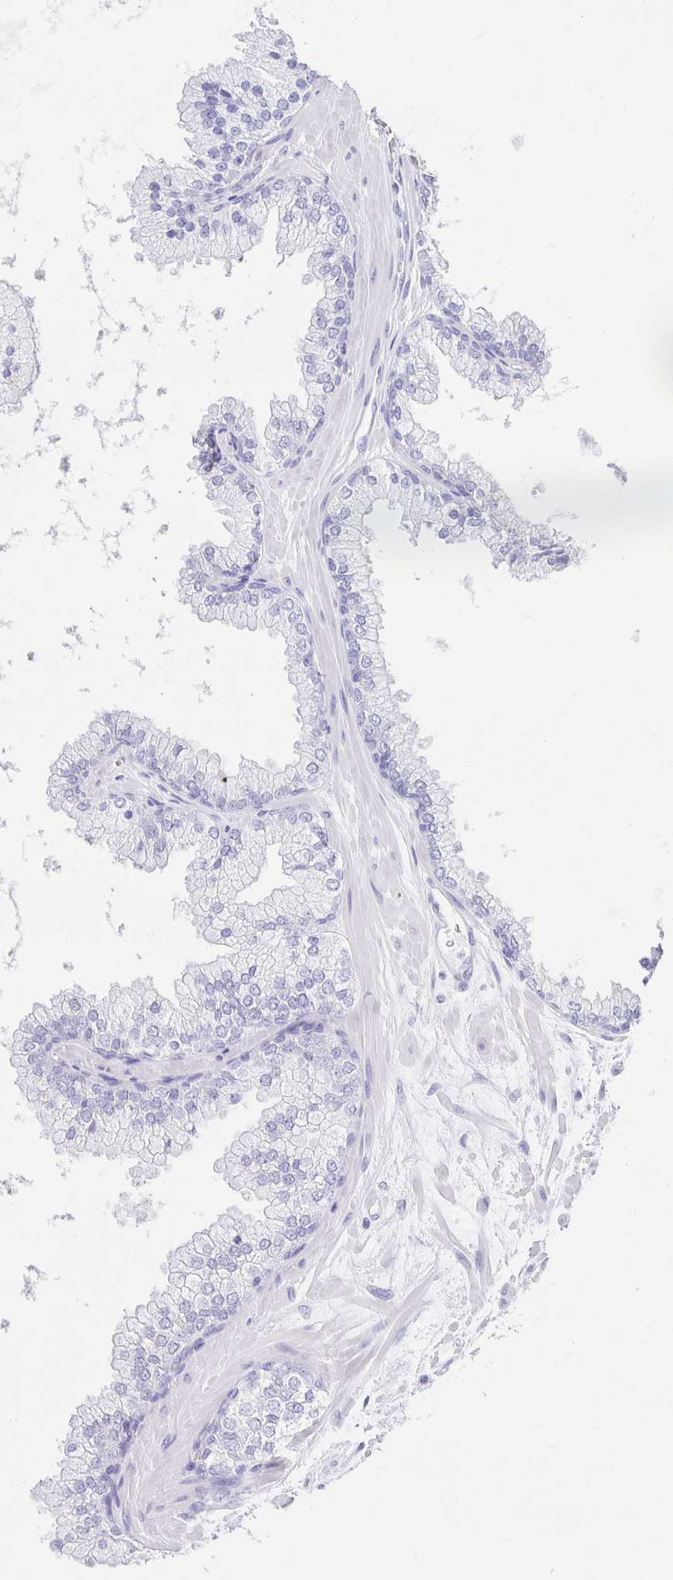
{"staining": {"intensity": "negative", "quantity": "none", "location": "none"}, "tissue": "prostate", "cell_type": "Glandular cells", "image_type": "normal", "snomed": [{"axis": "morphology", "description": "Normal tissue, NOS"}, {"axis": "topography", "description": "Prostate"}, {"axis": "topography", "description": "Peripheral nerve tissue"}], "caption": "This is an immunohistochemistry histopathology image of normal human prostate. There is no expression in glandular cells.", "gene": "CHAT", "patient": {"sex": "male", "age": 61}}